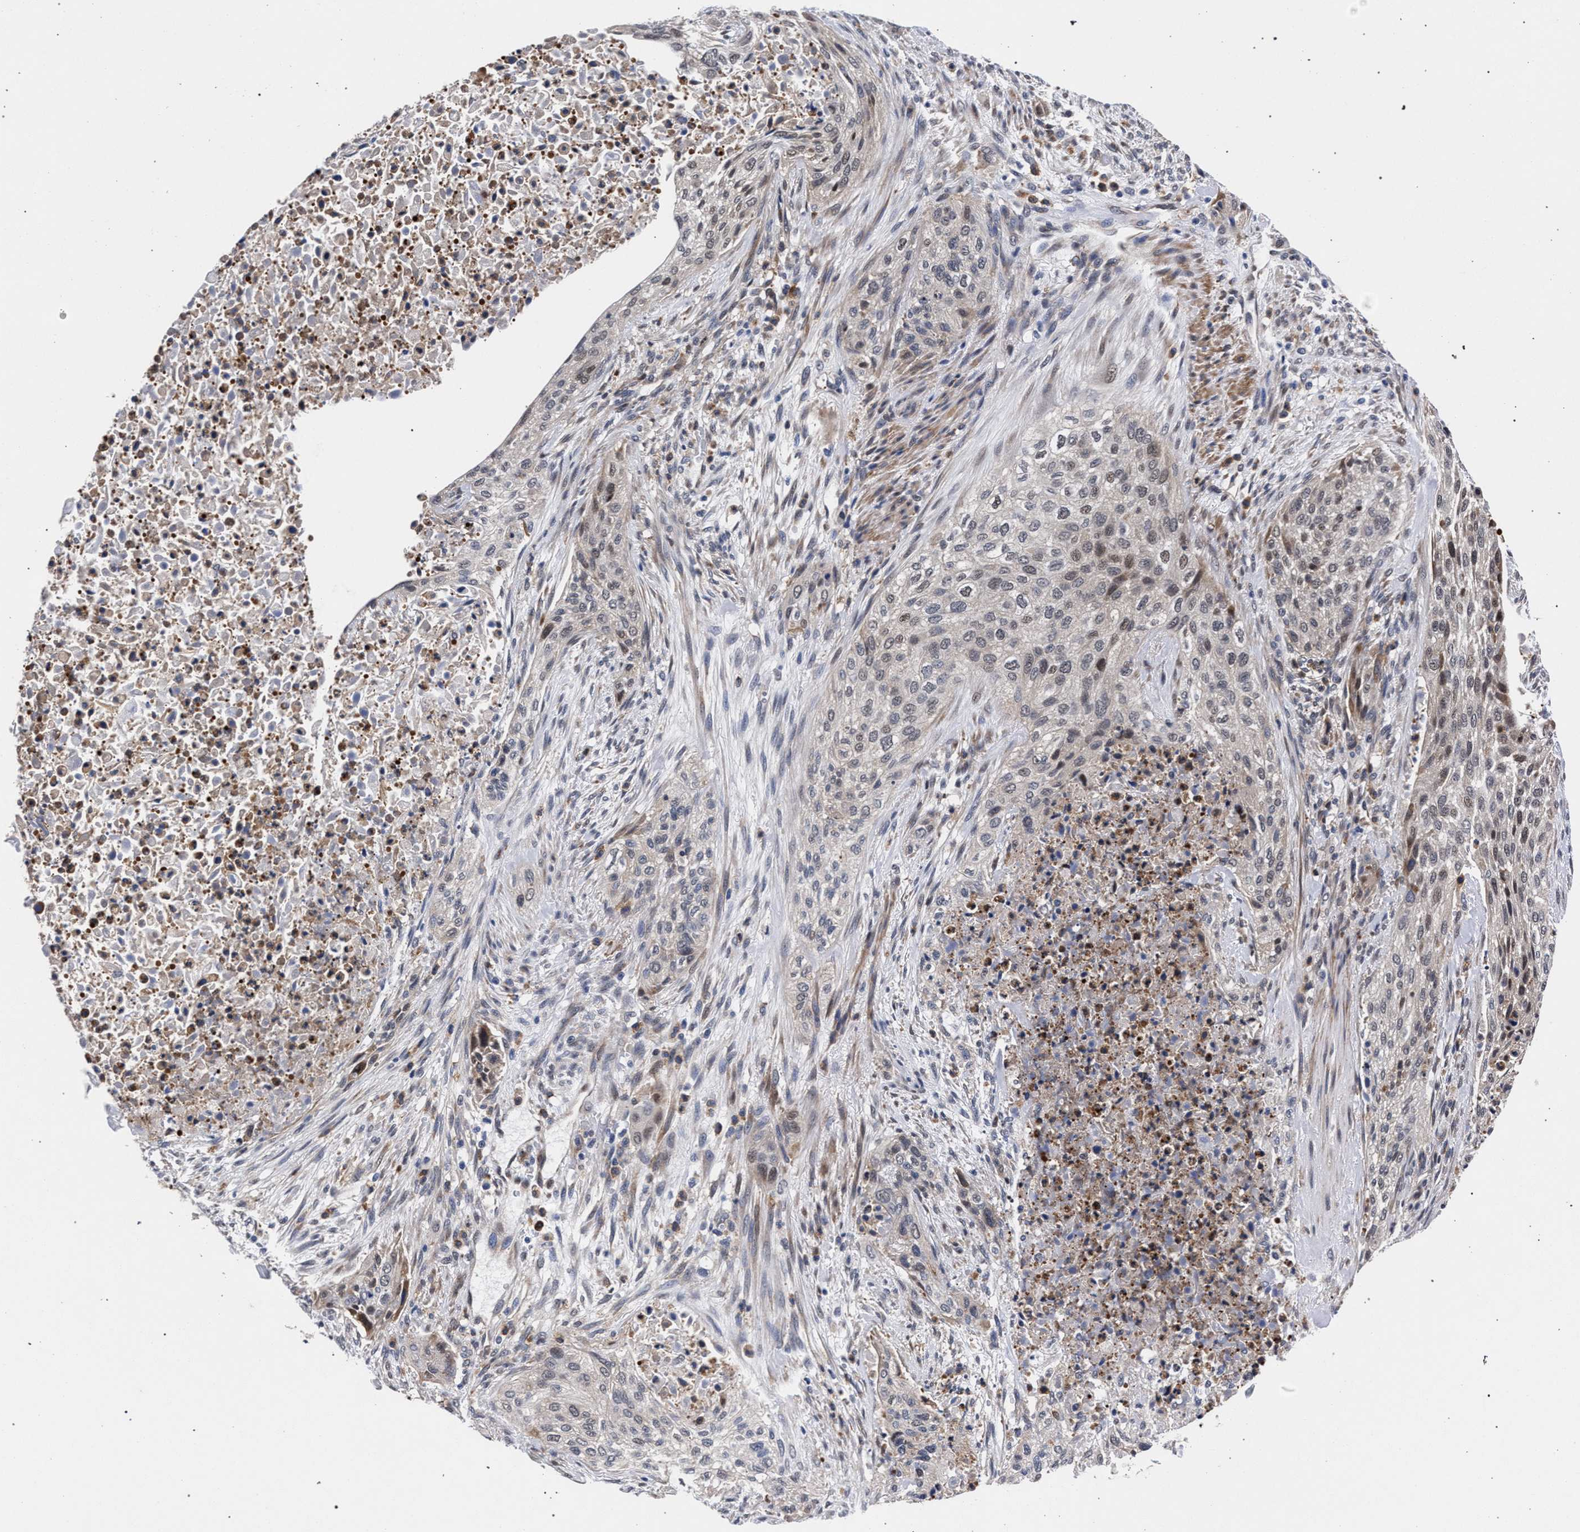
{"staining": {"intensity": "weak", "quantity": "25%-75%", "location": "nuclear"}, "tissue": "urothelial cancer", "cell_type": "Tumor cells", "image_type": "cancer", "snomed": [{"axis": "morphology", "description": "Urothelial carcinoma, Low grade"}, {"axis": "morphology", "description": "Urothelial carcinoma, High grade"}, {"axis": "topography", "description": "Urinary bladder"}], "caption": "Immunohistochemical staining of urothelial cancer exhibits low levels of weak nuclear protein staining in approximately 25%-75% of tumor cells.", "gene": "ZNF462", "patient": {"sex": "male", "age": 35}}